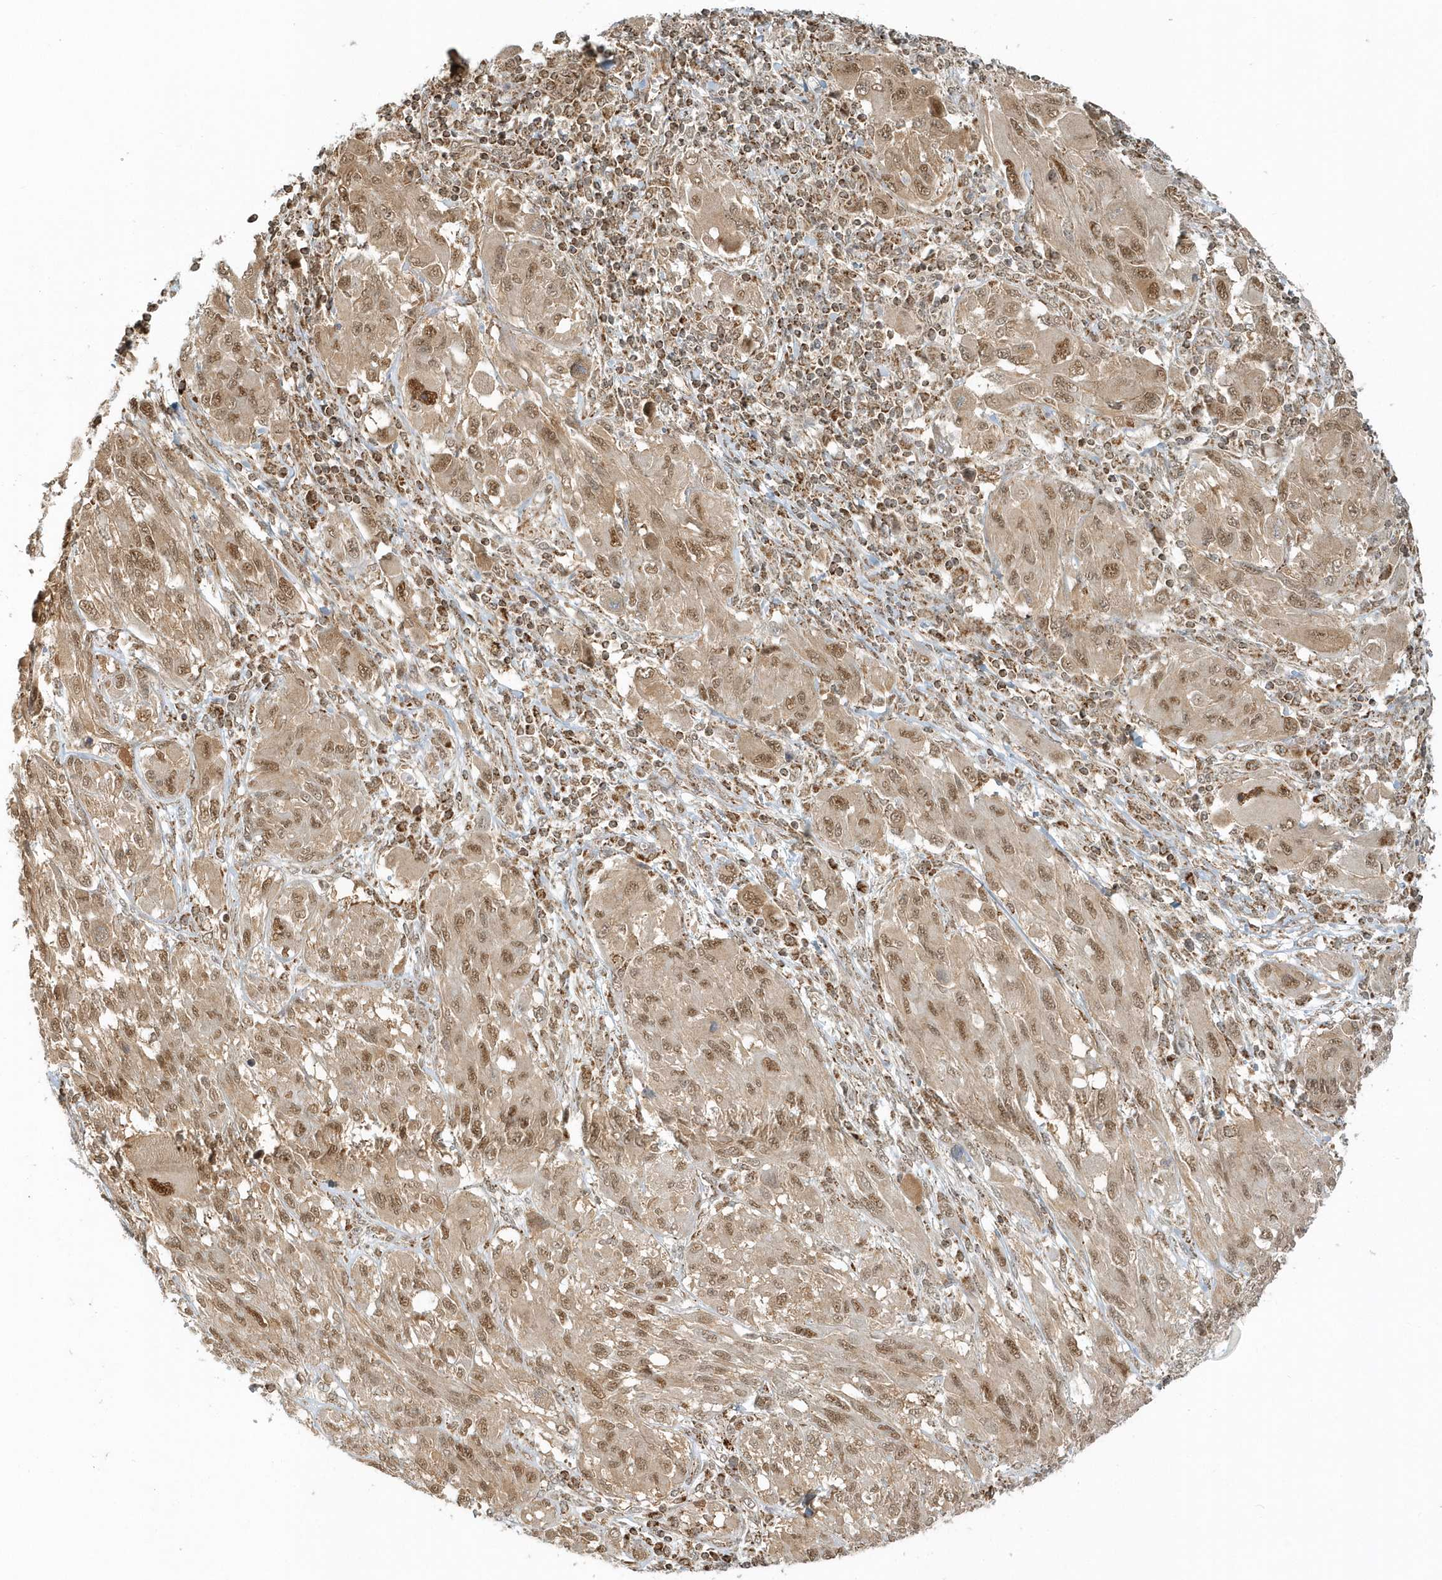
{"staining": {"intensity": "moderate", "quantity": ">75%", "location": "nuclear"}, "tissue": "melanoma", "cell_type": "Tumor cells", "image_type": "cancer", "snomed": [{"axis": "morphology", "description": "Malignant melanoma, NOS"}, {"axis": "topography", "description": "Skin"}], "caption": "An image of malignant melanoma stained for a protein demonstrates moderate nuclear brown staining in tumor cells.", "gene": "PSMD6", "patient": {"sex": "female", "age": 91}}